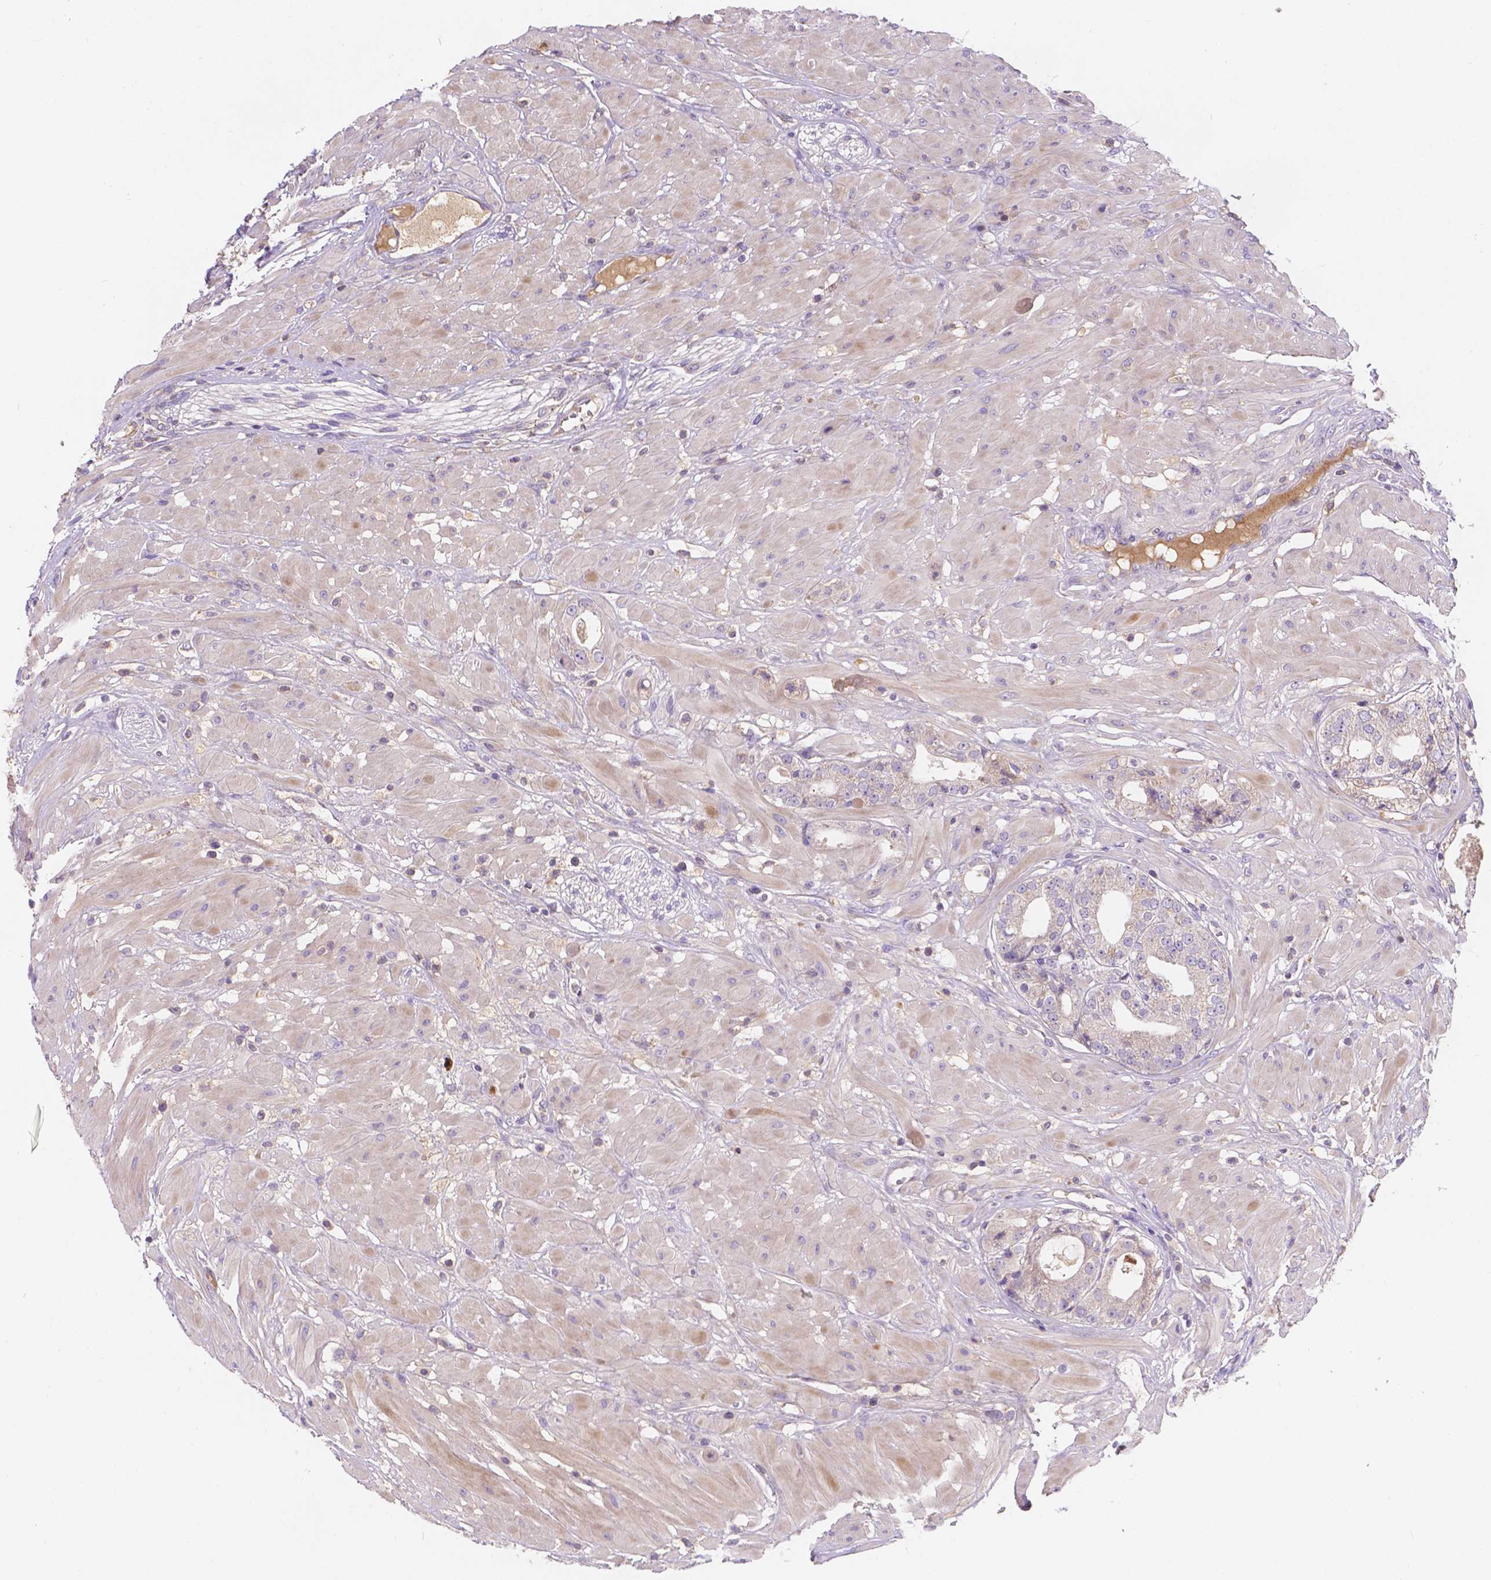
{"staining": {"intensity": "moderate", "quantity": "25%-75%", "location": "cytoplasmic/membranous"}, "tissue": "prostate cancer", "cell_type": "Tumor cells", "image_type": "cancer", "snomed": [{"axis": "morphology", "description": "Adenocarcinoma, Low grade"}, {"axis": "topography", "description": "Prostate"}], "caption": "Prostate adenocarcinoma (low-grade) stained for a protein reveals moderate cytoplasmic/membranous positivity in tumor cells.", "gene": "CDK10", "patient": {"sex": "male", "age": 60}}